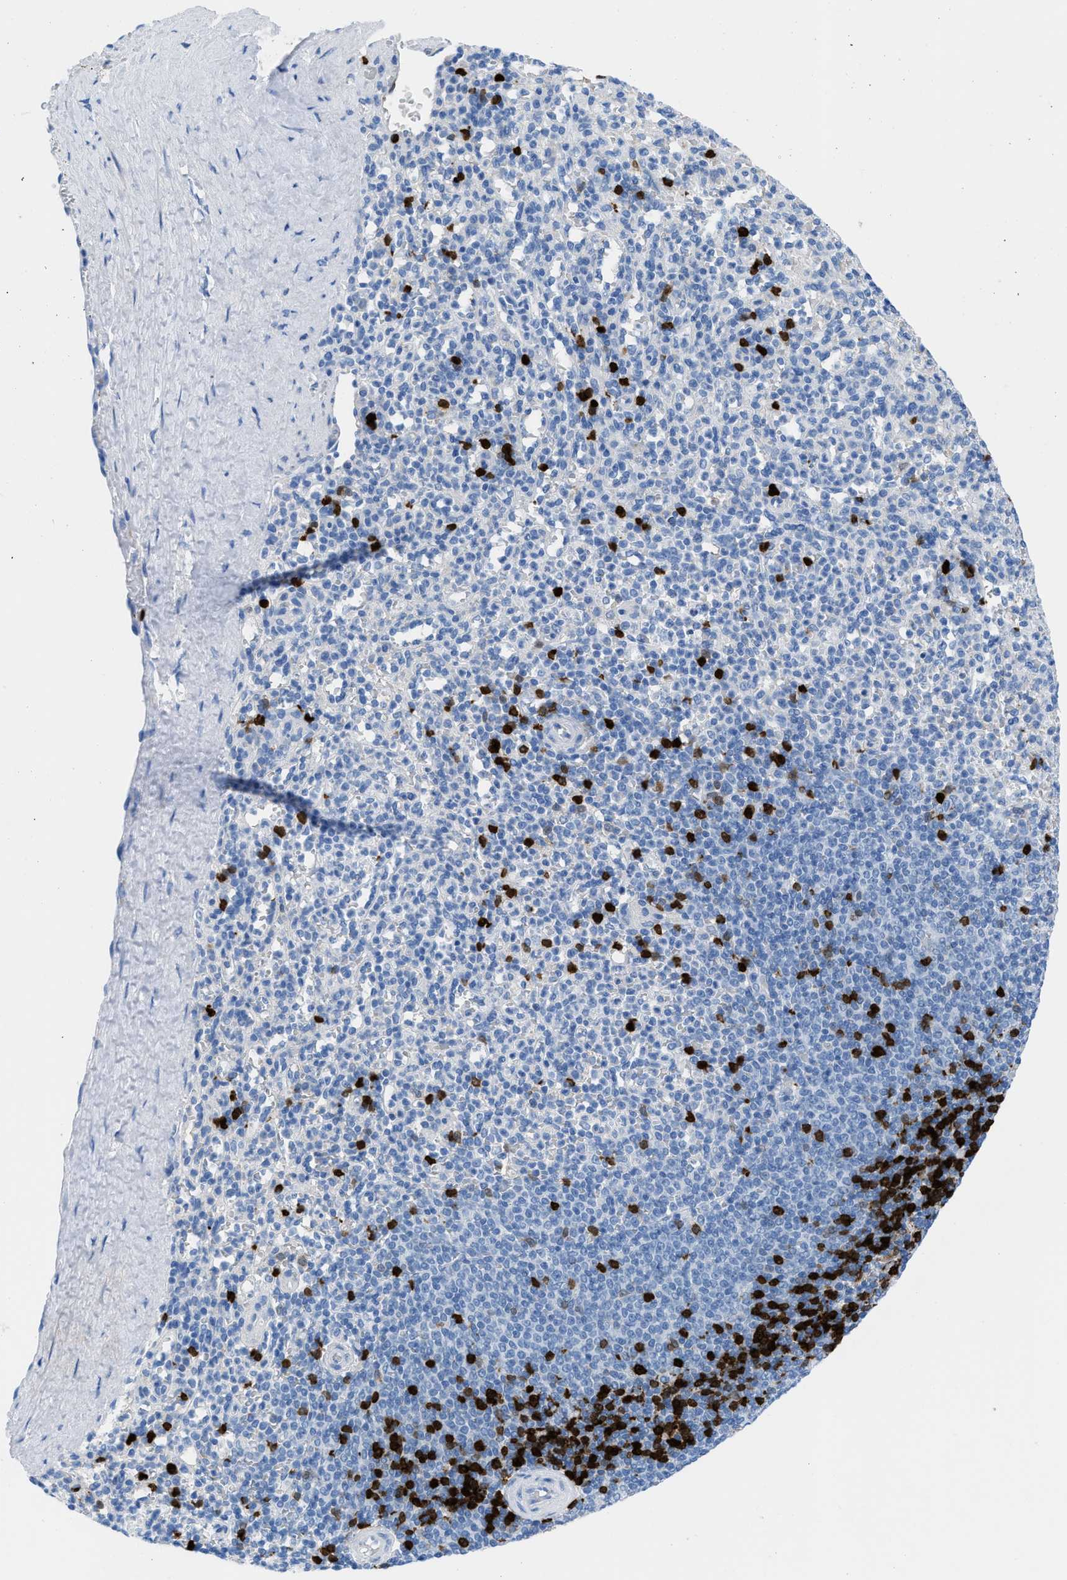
{"staining": {"intensity": "strong", "quantity": "<25%", "location": "cytoplasmic/membranous,nuclear"}, "tissue": "spleen", "cell_type": "Cells in red pulp", "image_type": "normal", "snomed": [{"axis": "morphology", "description": "Normal tissue, NOS"}, {"axis": "topography", "description": "Spleen"}], "caption": "Cells in red pulp display medium levels of strong cytoplasmic/membranous,nuclear staining in about <25% of cells in benign human spleen. (DAB (3,3'-diaminobenzidine) IHC with brightfield microscopy, high magnification).", "gene": "TCL1A", "patient": {"sex": "male", "age": 36}}